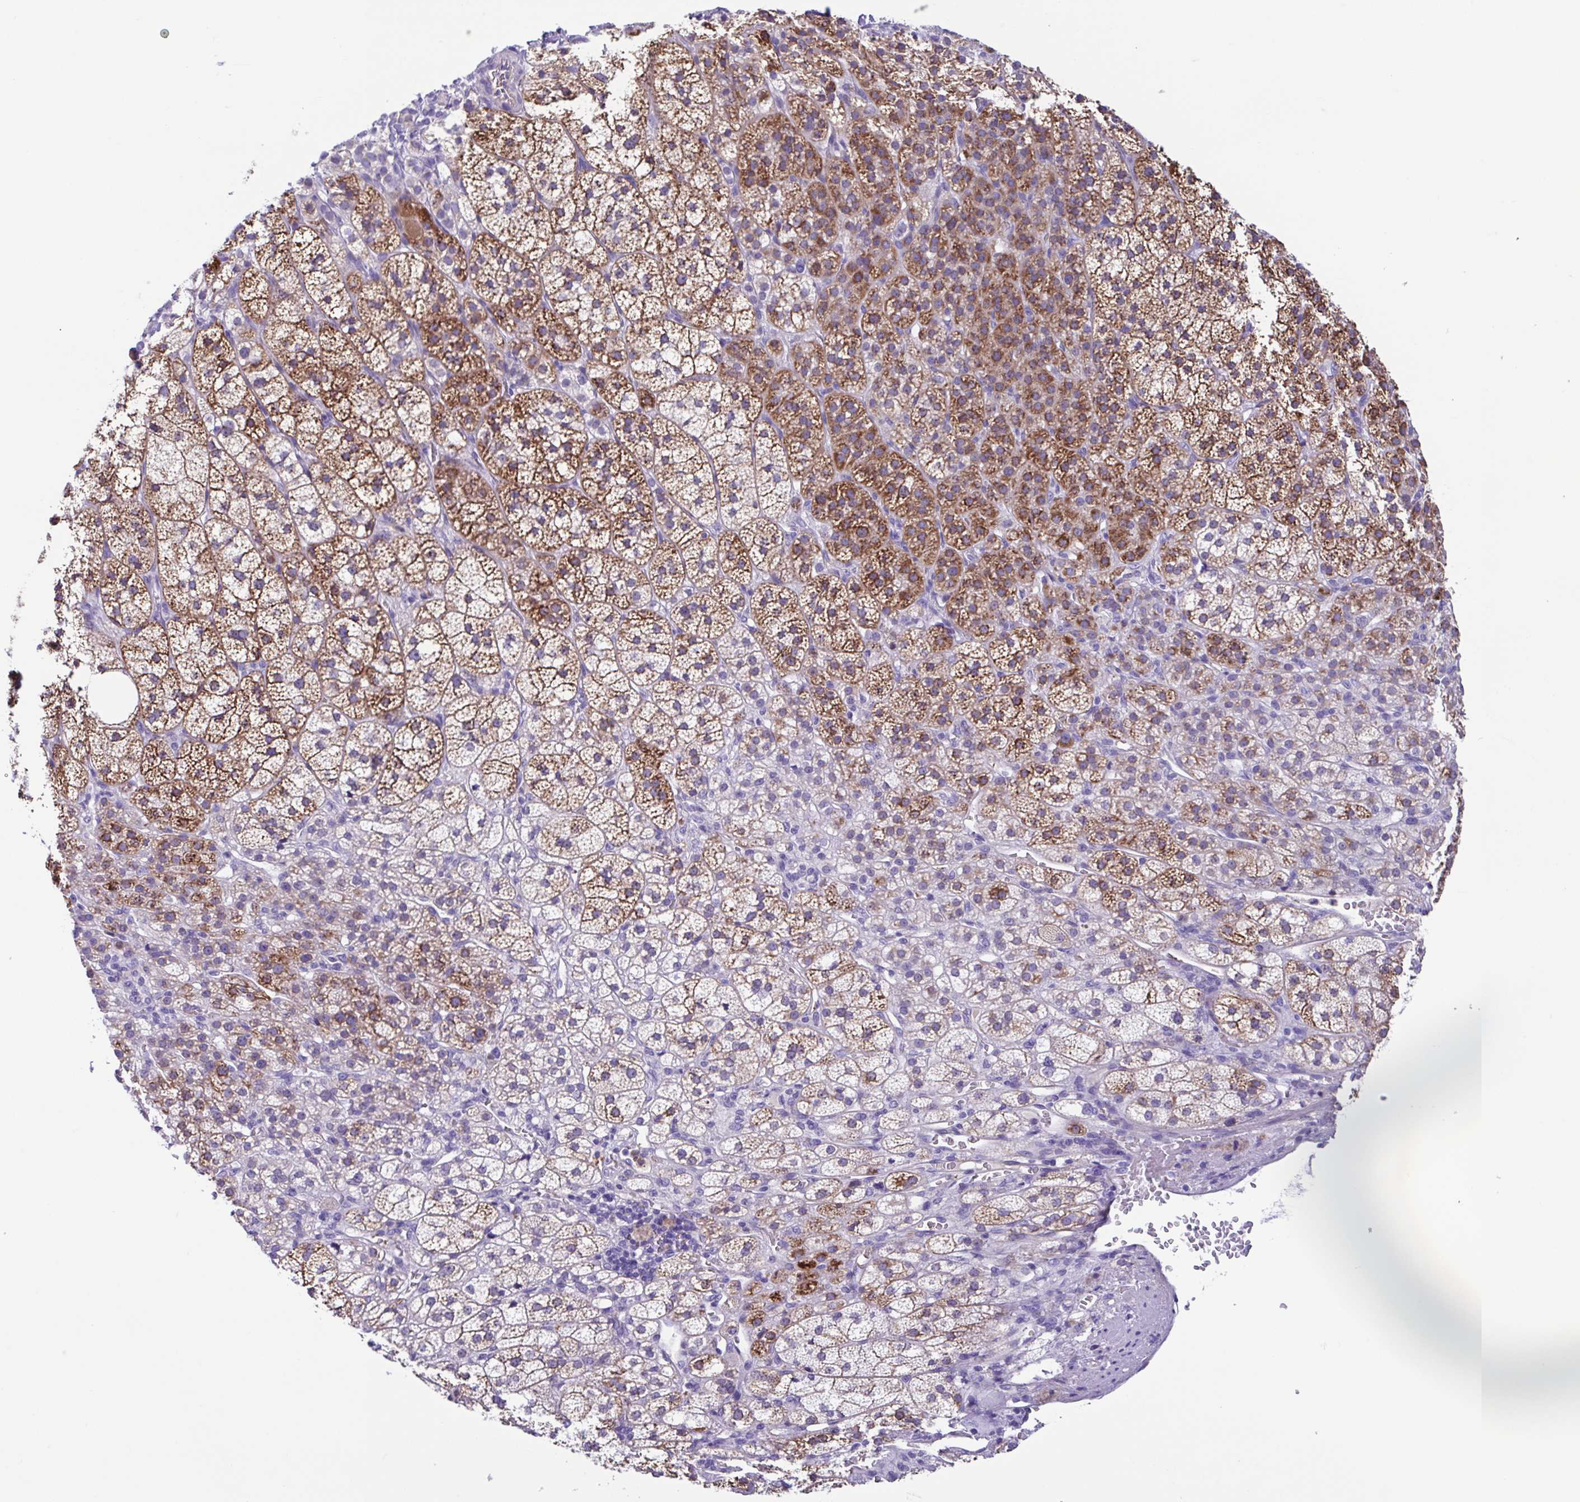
{"staining": {"intensity": "strong", "quantity": ">75%", "location": "cytoplasmic/membranous"}, "tissue": "adrenal gland", "cell_type": "Glandular cells", "image_type": "normal", "snomed": [{"axis": "morphology", "description": "Normal tissue, NOS"}, {"axis": "topography", "description": "Adrenal gland"}], "caption": "Protein expression by immunohistochemistry (IHC) demonstrates strong cytoplasmic/membranous positivity in about >75% of glandular cells in unremarkable adrenal gland. (IHC, brightfield microscopy, high magnification).", "gene": "CYP11B1", "patient": {"sex": "female", "age": 60}}